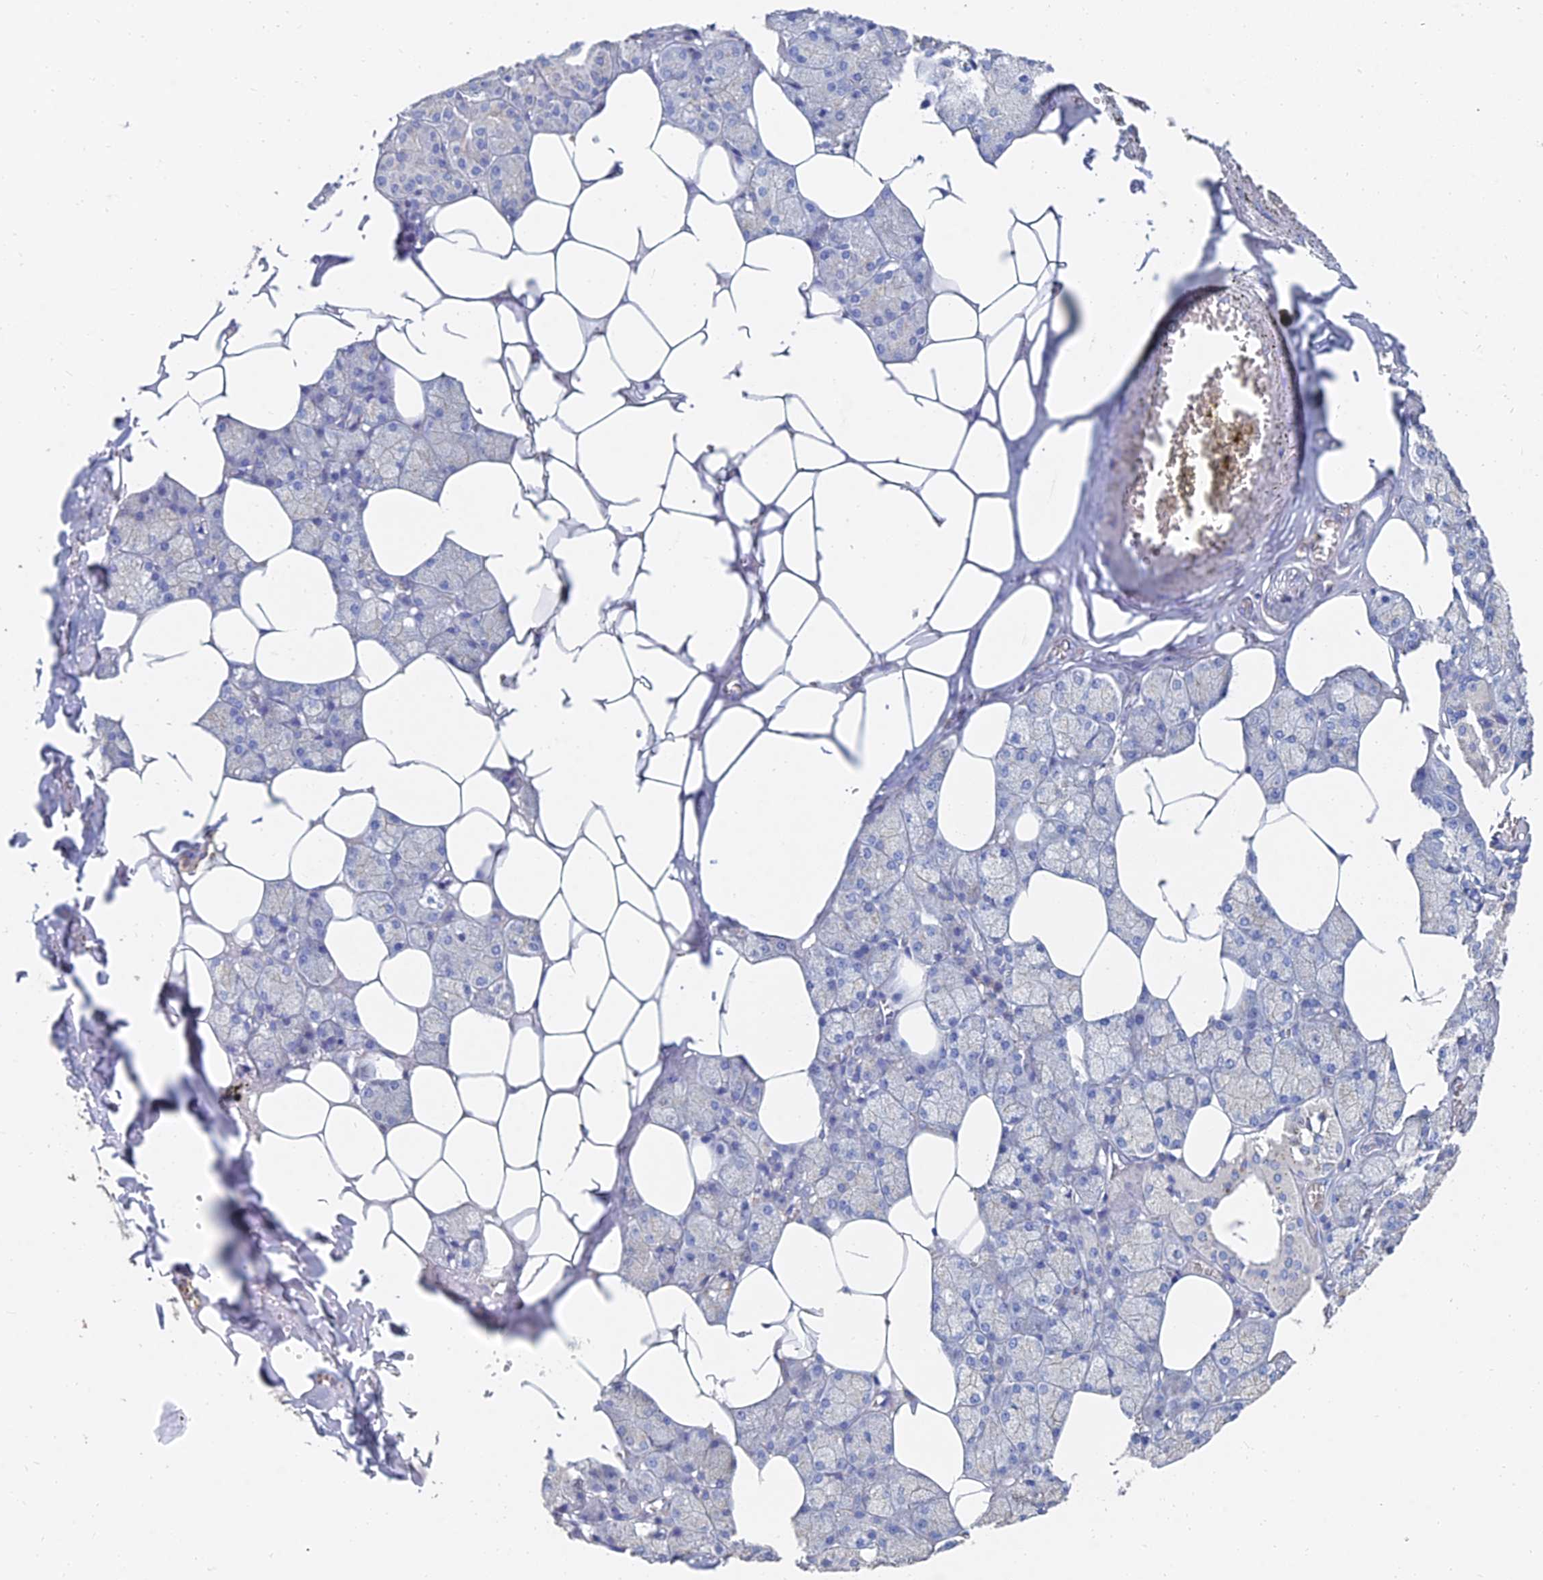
{"staining": {"intensity": "weak", "quantity": "<25%", "location": "cytoplasmic/membranous"}, "tissue": "salivary gland", "cell_type": "Glandular cells", "image_type": "normal", "snomed": [{"axis": "morphology", "description": "Normal tissue, NOS"}, {"axis": "topography", "description": "Salivary gland"}], "caption": "An image of salivary gland stained for a protein reveals no brown staining in glandular cells.", "gene": "SPNS1", "patient": {"sex": "male", "age": 62}}